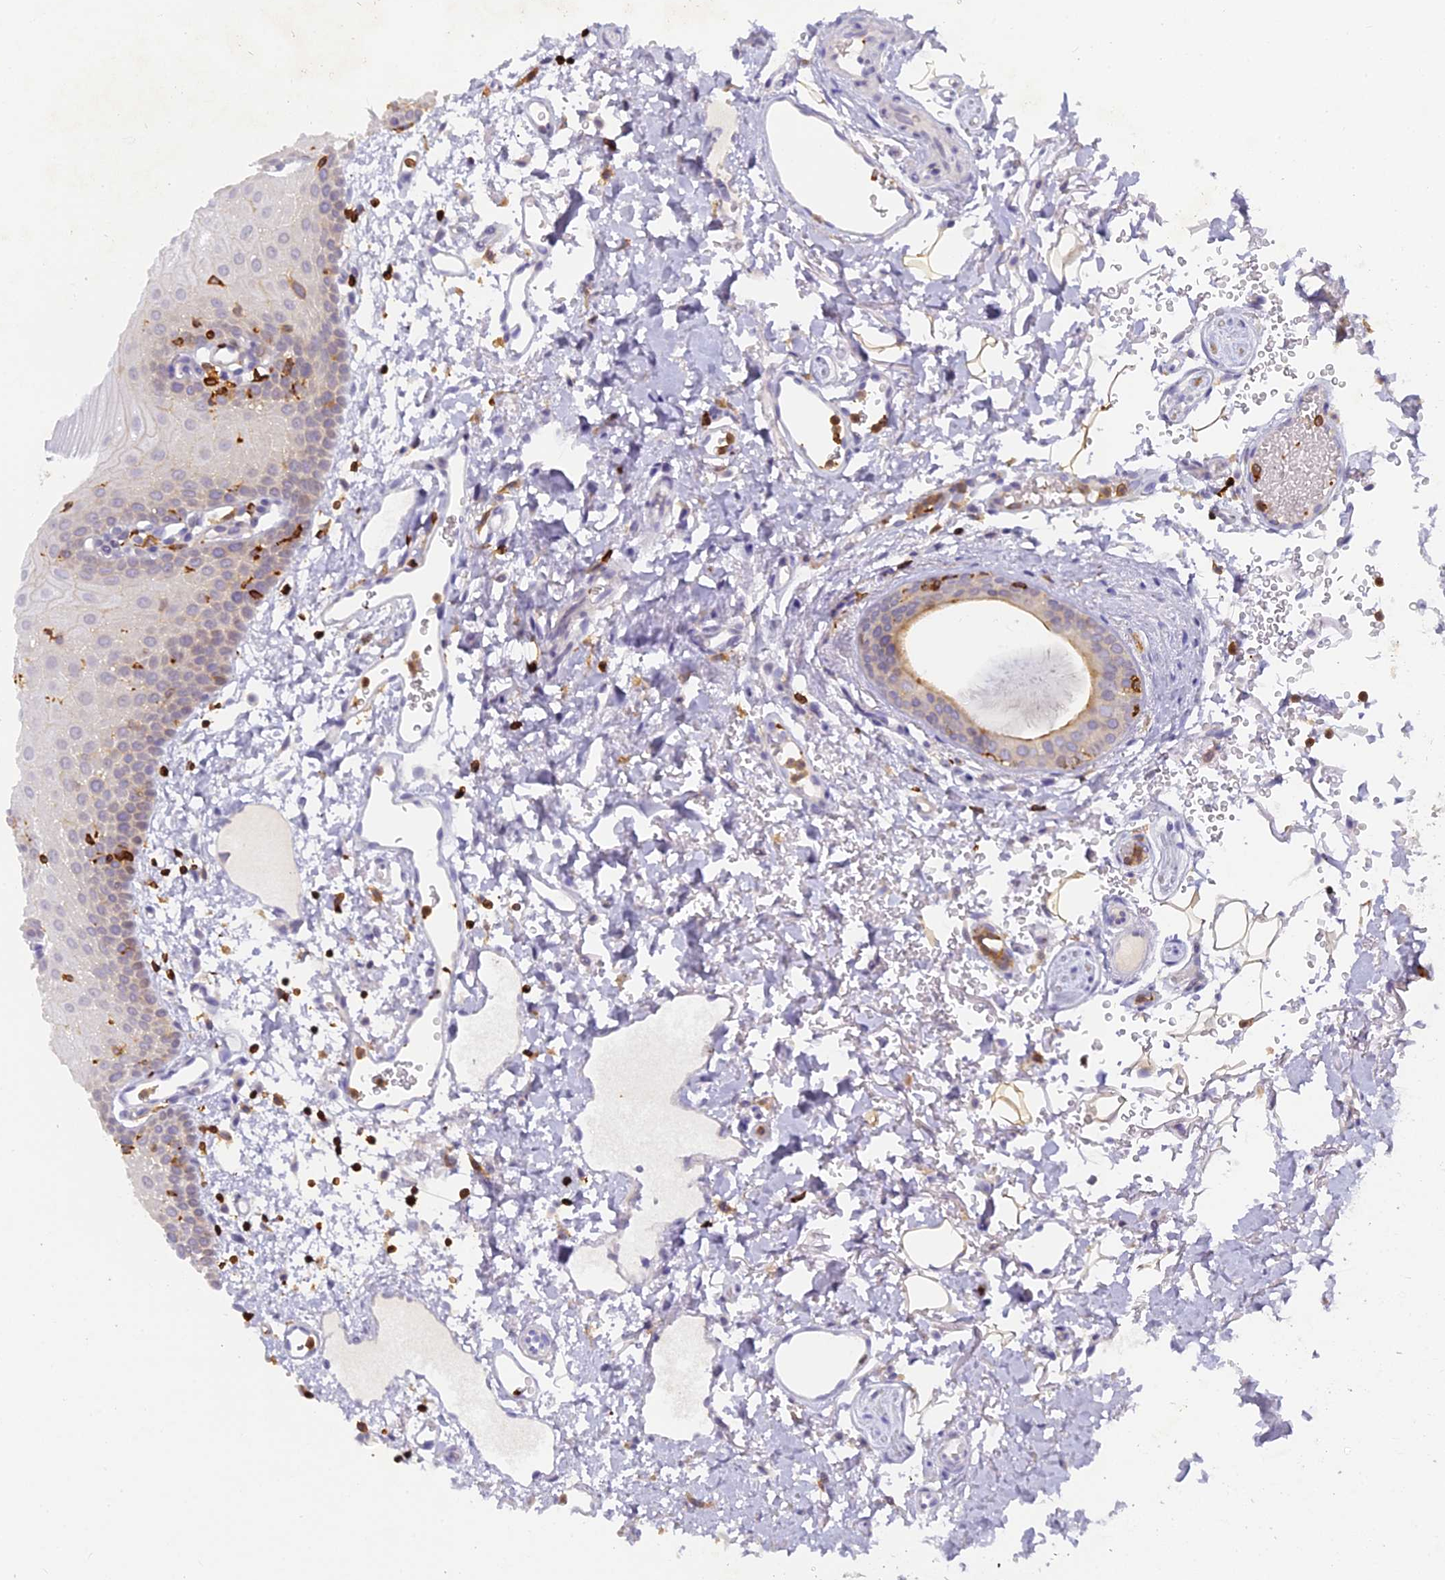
{"staining": {"intensity": "weak", "quantity": "<25%", "location": "cytoplasmic/membranous"}, "tissue": "oral mucosa", "cell_type": "Squamous epithelial cells", "image_type": "normal", "snomed": [{"axis": "morphology", "description": "Normal tissue, NOS"}, {"axis": "topography", "description": "Oral tissue"}], "caption": "High power microscopy micrograph of an immunohistochemistry image of normal oral mucosa, revealing no significant positivity in squamous epithelial cells. (DAB (3,3'-diaminobenzidine) immunohistochemistry visualized using brightfield microscopy, high magnification).", "gene": "FYB1", "patient": {"sex": "female", "age": 70}}